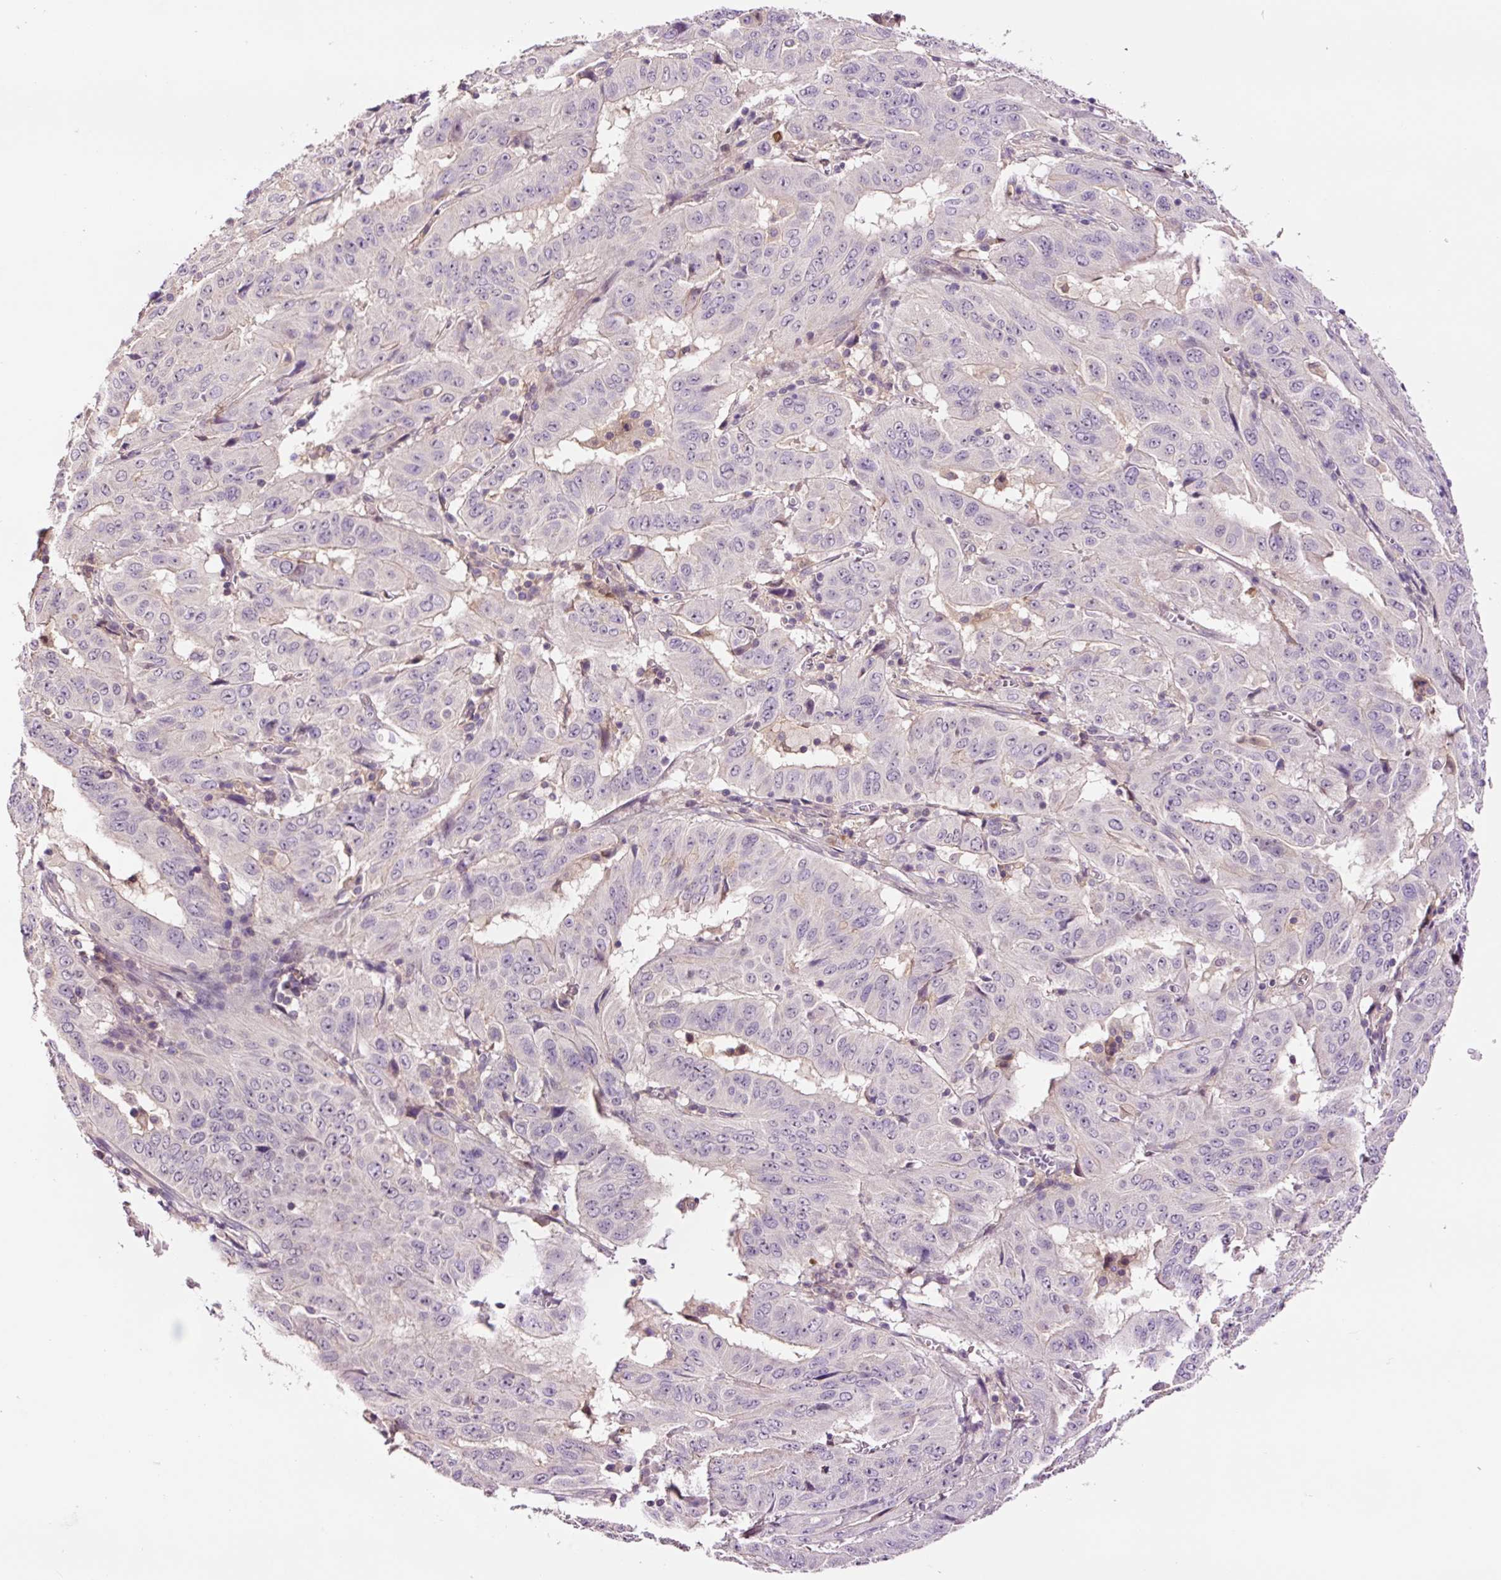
{"staining": {"intensity": "negative", "quantity": "none", "location": "none"}, "tissue": "pancreatic cancer", "cell_type": "Tumor cells", "image_type": "cancer", "snomed": [{"axis": "morphology", "description": "Adenocarcinoma, NOS"}, {"axis": "topography", "description": "Pancreas"}], "caption": "Immunohistochemistry image of neoplastic tissue: human pancreatic adenocarcinoma stained with DAB (3,3'-diaminobenzidine) shows no significant protein positivity in tumor cells.", "gene": "DPPA4", "patient": {"sex": "male", "age": 63}}